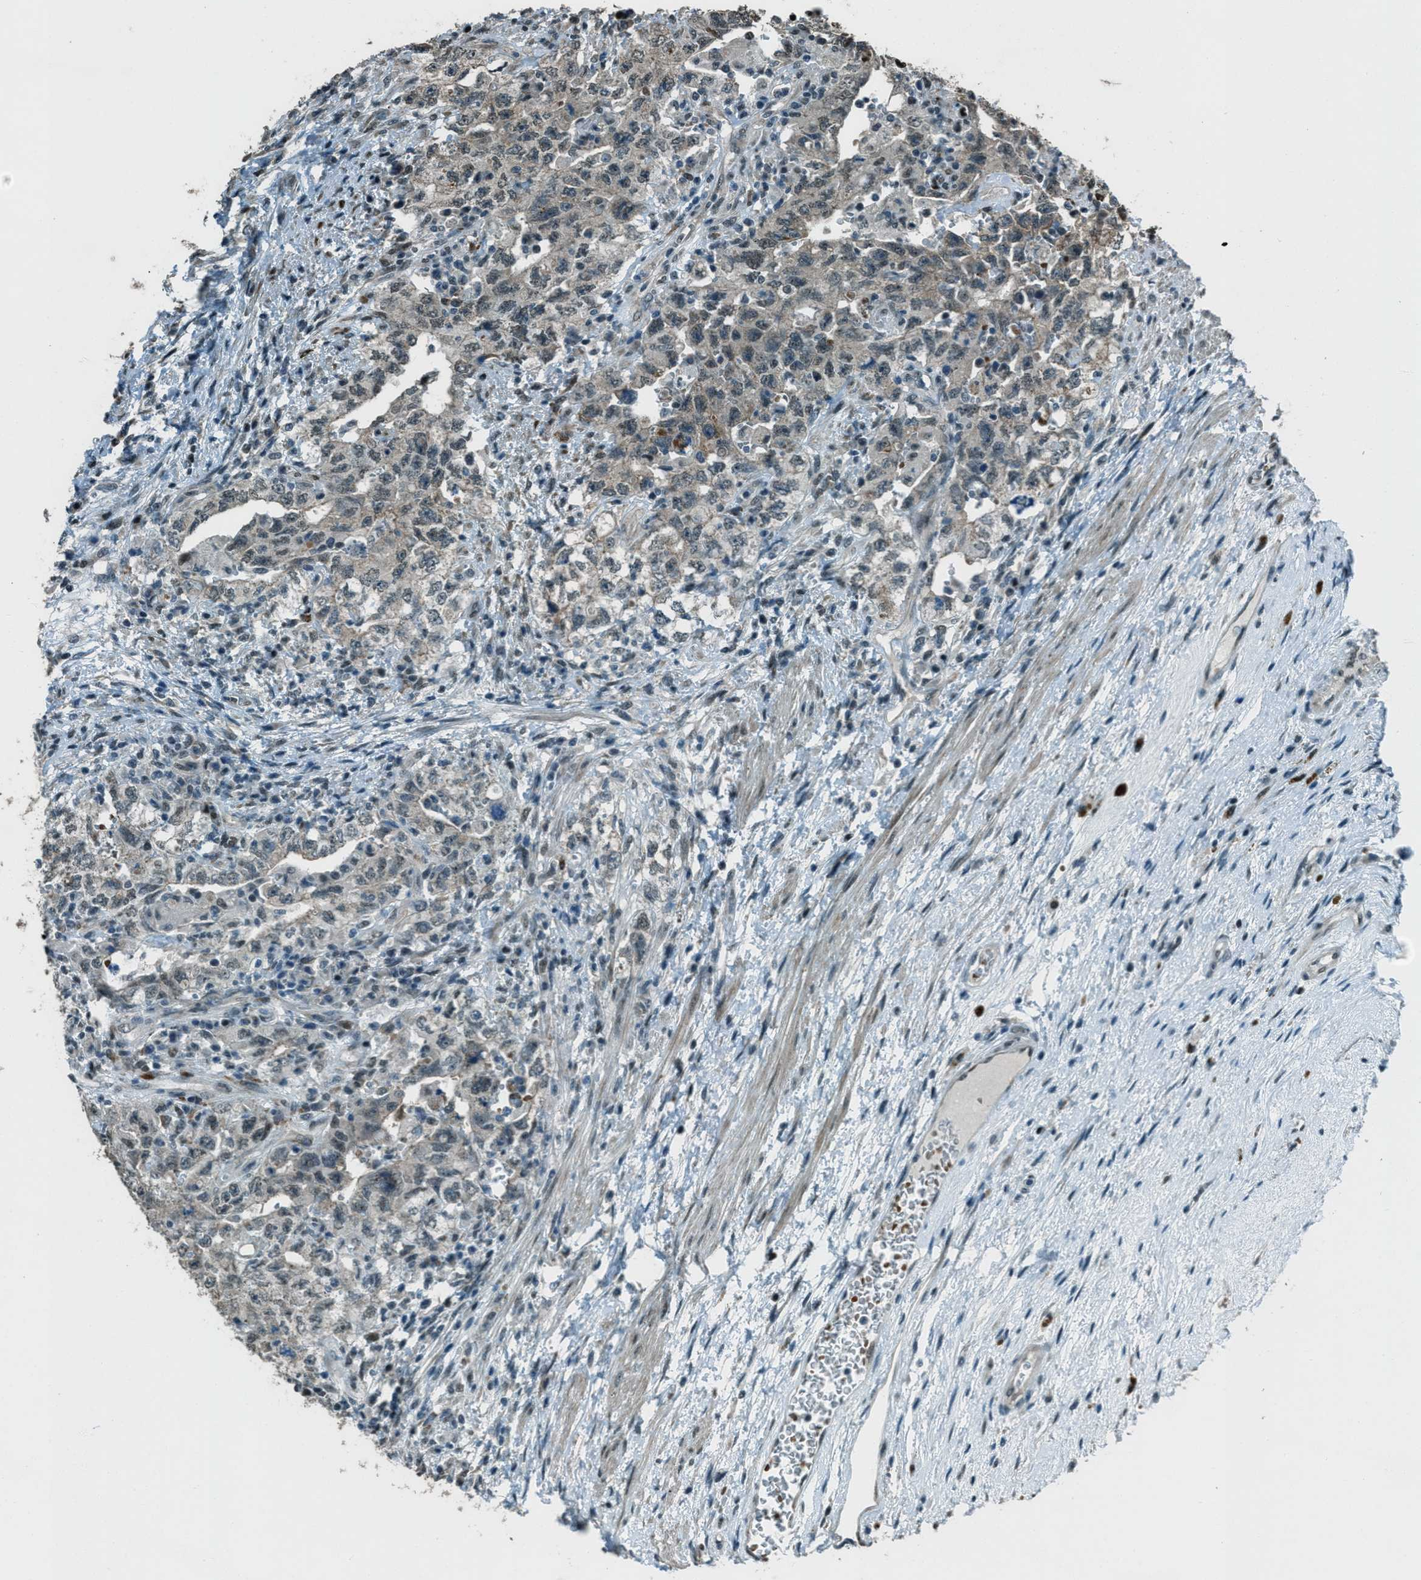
{"staining": {"intensity": "weak", "quantity": "25%-75%", "location": "cytoplasmic/membranous"}, "tissue": "testis cancer", "cell_type": "Tumor cells", "image_type": "cancer", "snomed": [{"axis": "morphology", "description": "Carcinoma, Embryonal, NOS"}, {"axis": "topography", "description": "Testis"}], "caption": "Testis cancer stained with a brown dye exhibits weak cytoplasmic/membranous positive staining in about 25%-75% of tumor cells.", "gene": "TARDBP", "patient": {"sex": "male", "age": 26}}